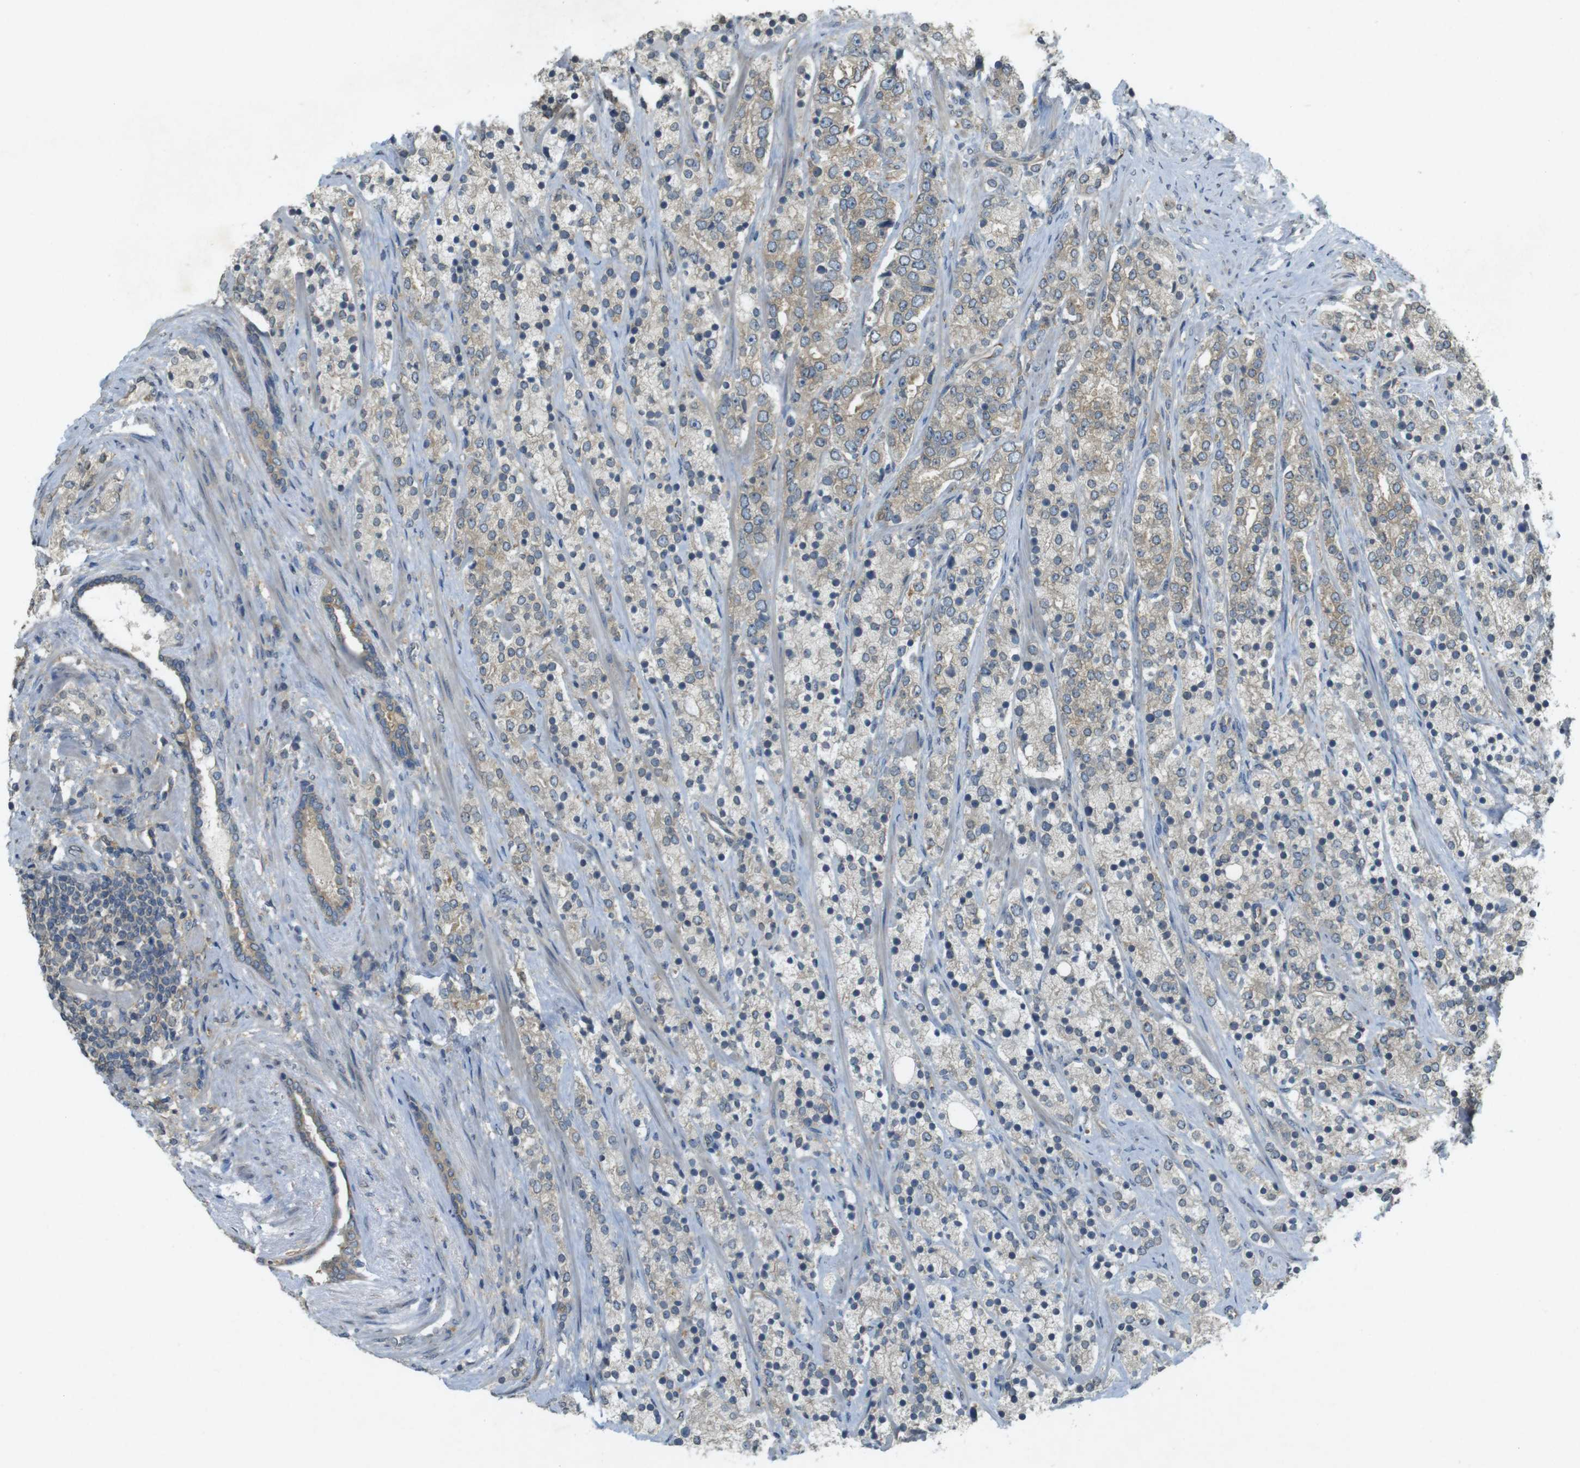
{"staining": {"intensity": "weak", "quantity": ">75%", "location": "cytoplasmic/membranous"}, "tissue": "prostate cancer", "cell_type": "Tumor cells", "image_type": "cancer", "snomed": [{"axis": "morphology", "description": "Adenocarcinoma, High grade"}, {"axis": "topography", "description": "Prostate"}], "caption": "High-grade adenocarcinoma (prostate) was stained to show a protein in brown. There is low levels of weak cytoplasmic/membranous expression in approximately >75% of tumor cells.", "gene": "KIF5B", "patient": {"sex": "male", "age": 71}}